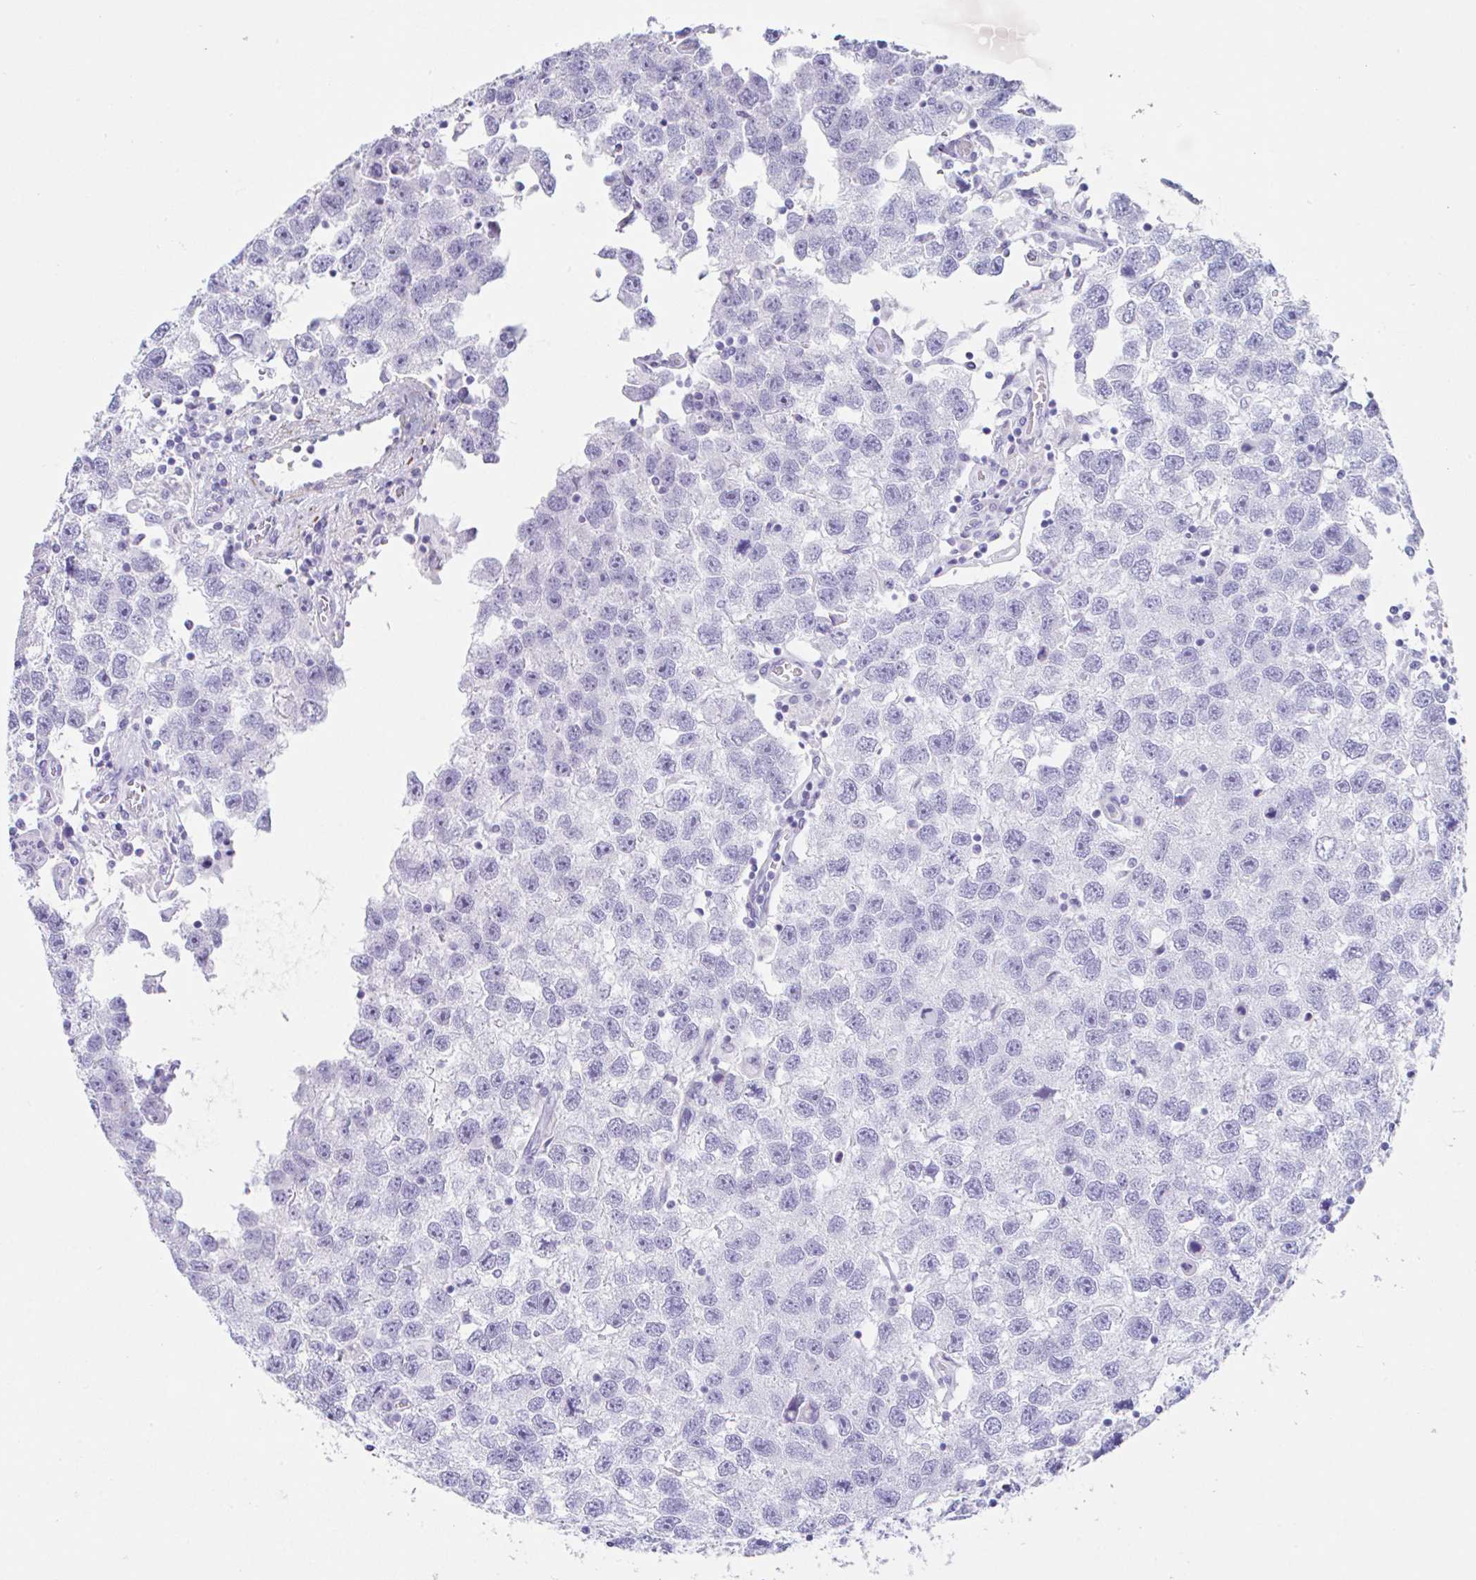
{"staining": {"intensity": "negative", "quantity": "none", "location": "none"}, "tissue": "testis cancer", "cell_type": "Tumor cells", "image_type": "cancer", "snomed": [{"axis": "morphology", "description": "Seminoma, NOS"}, {"axis": "topography", "description": "Testis"}], "caption": "Immunohistochemistry (IHC) image of human seminoma (testis) stained for a protein (brown), which reveals no positivity in tumor cells.", "gene": "TAS2R41", "patient": {"sex": "male", "age": 26}}